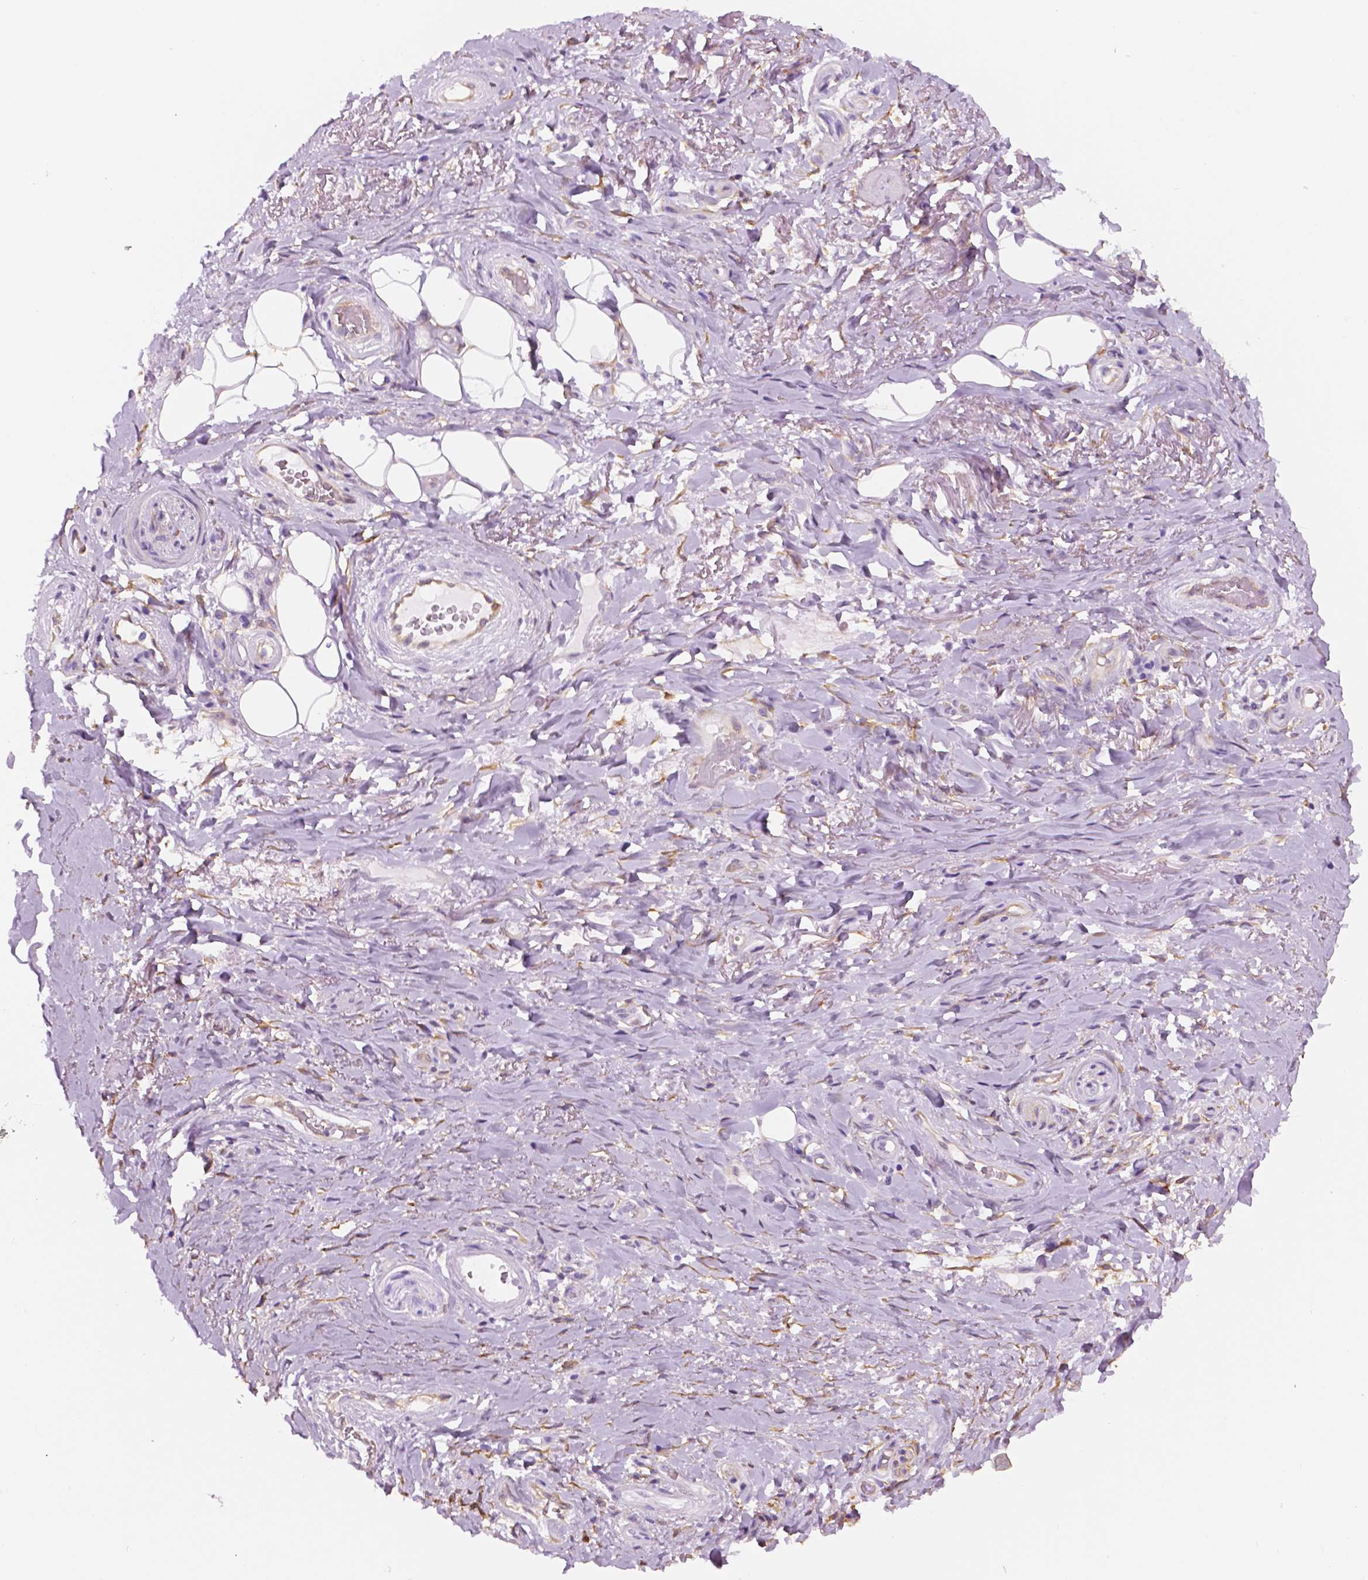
{"staining": {"intensity": "negative", "quantity": "none", "location": "none"}, "tissue": "adipose tissue", "cell_type": "Adipocytes", "image_type": "normal", "snomed": [{"axis": "morphology", "description": "Normal tissue, NOS"}, {"axis": "topography", "description": "Anal"}, {"axis": "topography", "description": "Peripheral nerve tissue"}], "caption": "Histopathology image shows no significant protein positivity in adipocytes of benign adipose tissue.", "gene": "PPL", "patient": {"sex": "male", "age": 53}}